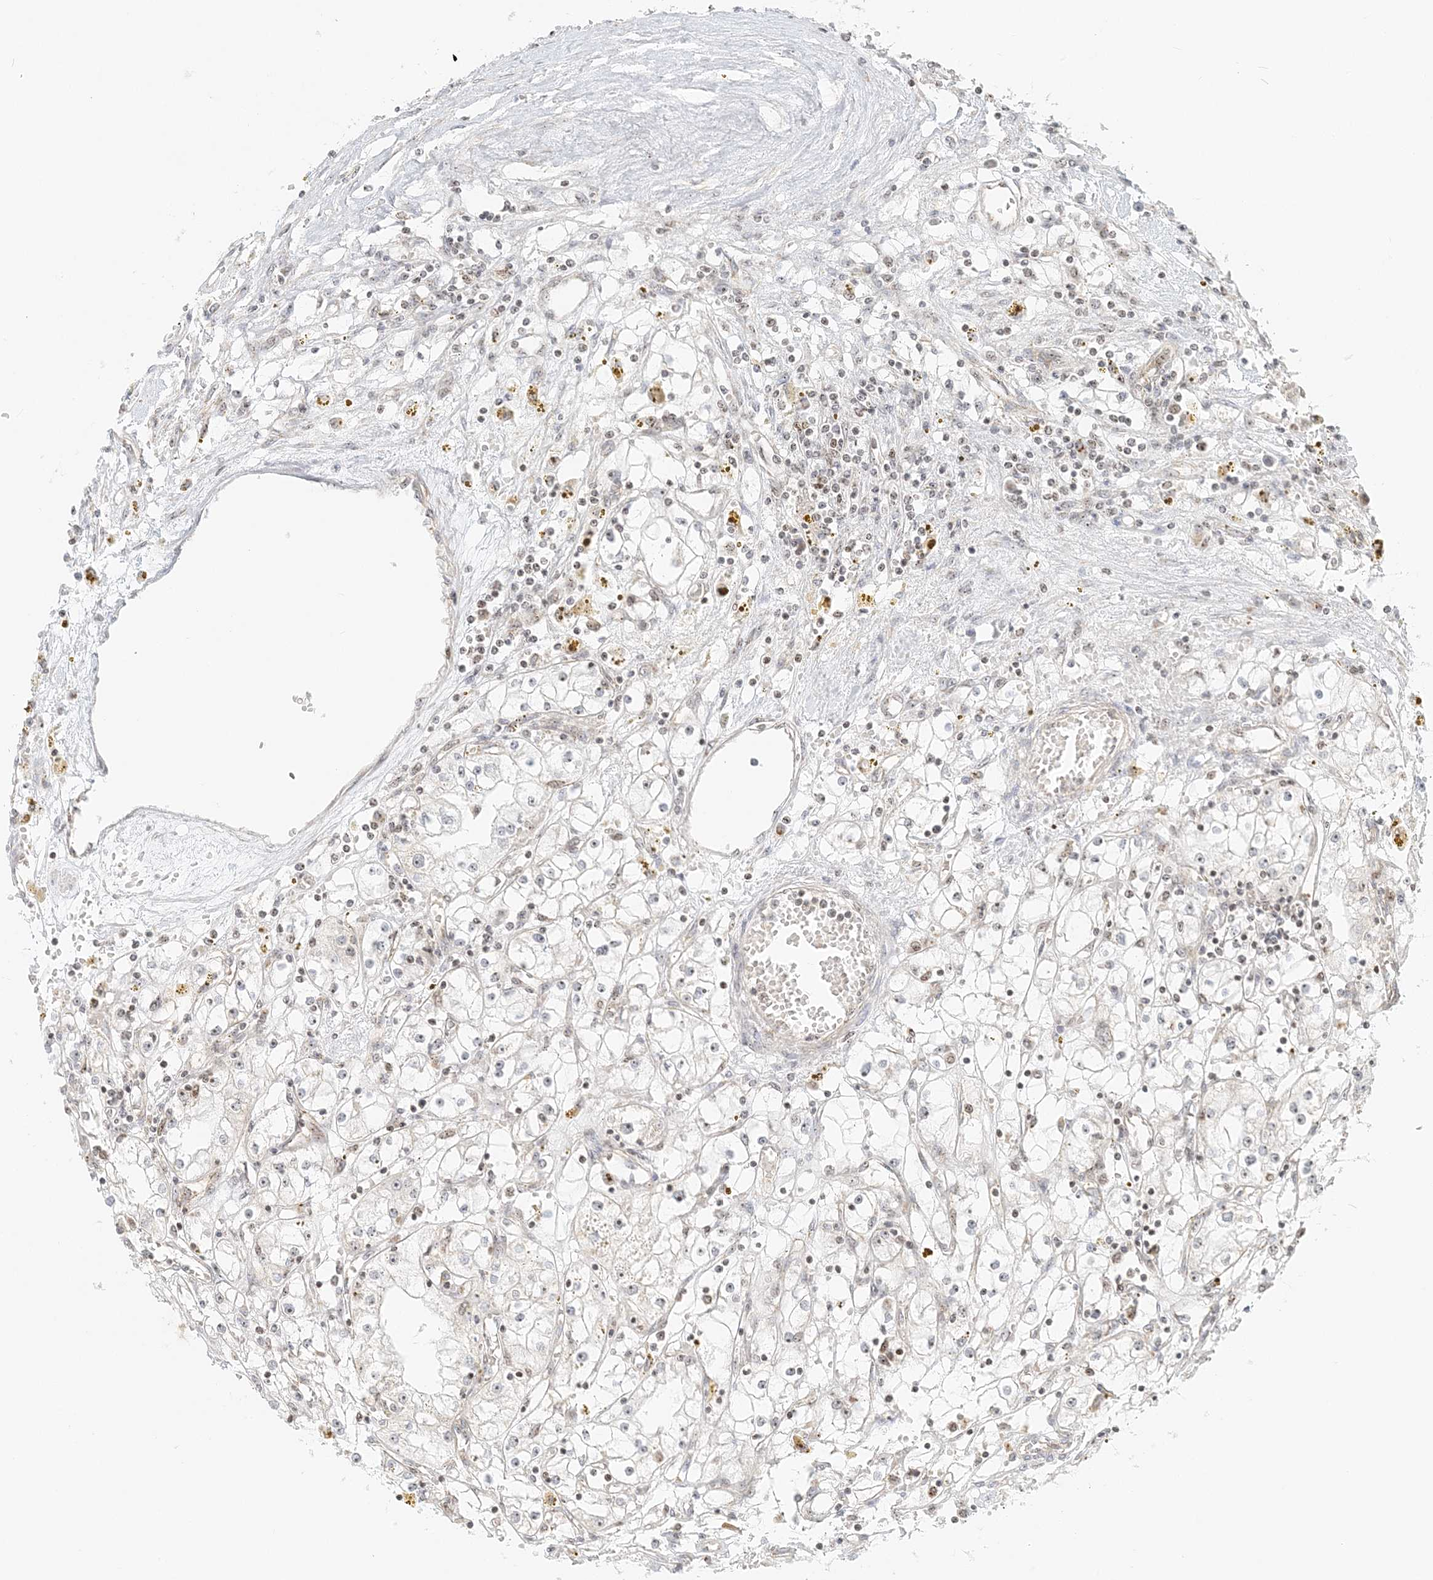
{"staining": {"intensity": "negative", "quantity": "none", "location": "none"}, "tissue": "renal cancer", "cell_type": "Tumor cells", "image_type": "cancer", "snomed": [{"axis": "morphology", "description": "Adenocarcinoma, NOS"}, {"axis": "topography", "description": "Kidney"}], "caption": "Human adenocarcinoma (renal) stained for a protein using IHC demonstrates no expression in tumor cells.", "gene": "UBE2F", "patient": {"sex": "male", "age": 56}}